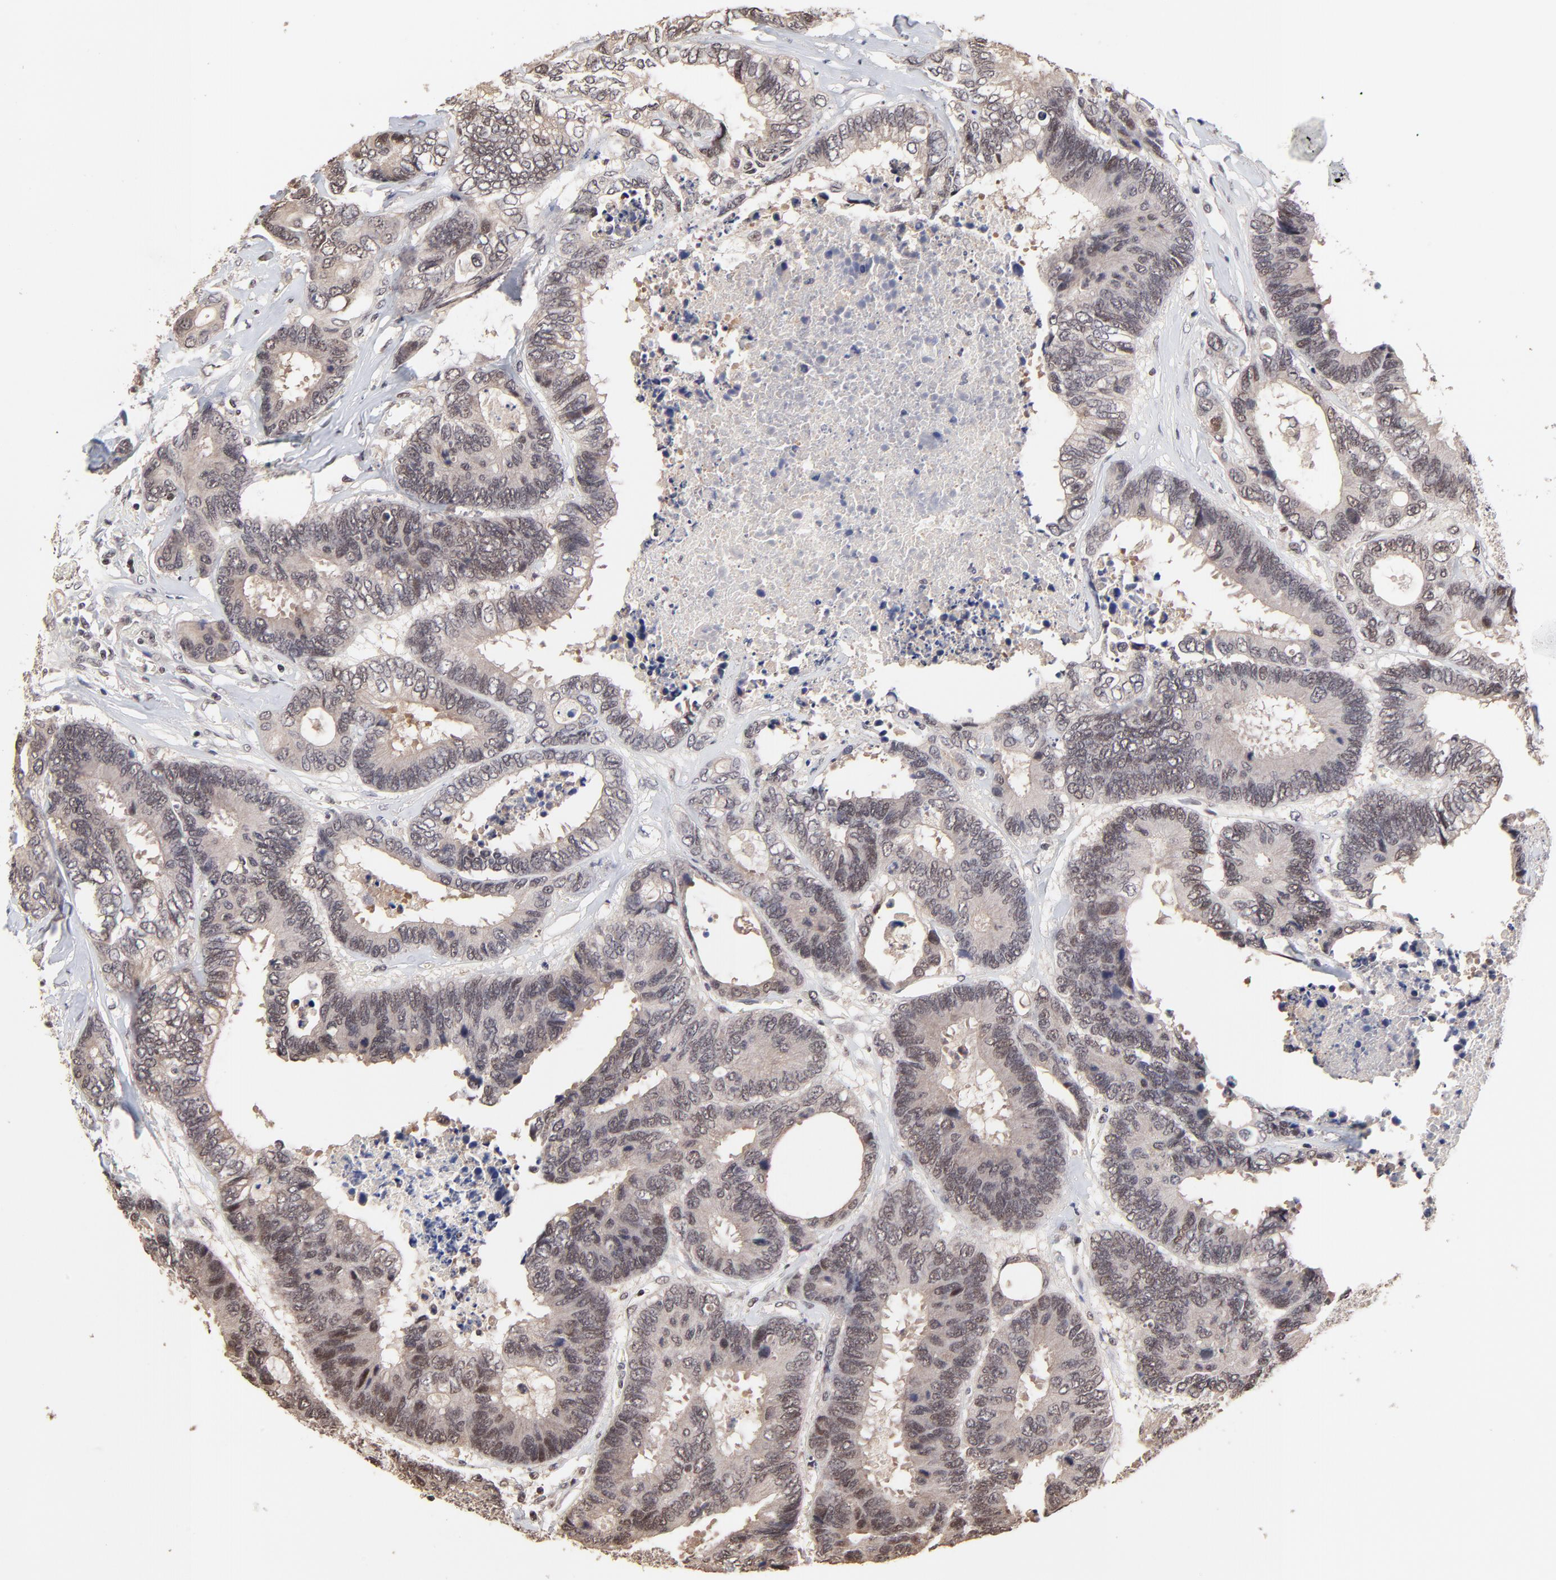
{"staining": {"intensity": "weak", "quantity": "25%-75%", "location": "cytoplasmic/membranous,nuclear"}, "tissue": "colorectal cancer", "cell_type": "Tumor cells", "image_type": "cancer", "snomed": [{"axis": "morphology", "description": "Adenocarcinoma, NOS"}, {"axis": "topography", "description": "Rectum"}], "caption": "Immunohistochemical staining of colorectal cancer reveals low levels of weak cytoplasmic/membranous and nuclear positivity in about 25%-75% of tumor cells. The protein is stained brown, and the nuclei are stained in blue (DAB IHC with brightfield microscopy, high magnification).", "gene": "DSN1", "patient": {"sex": "male", "age": 55}}